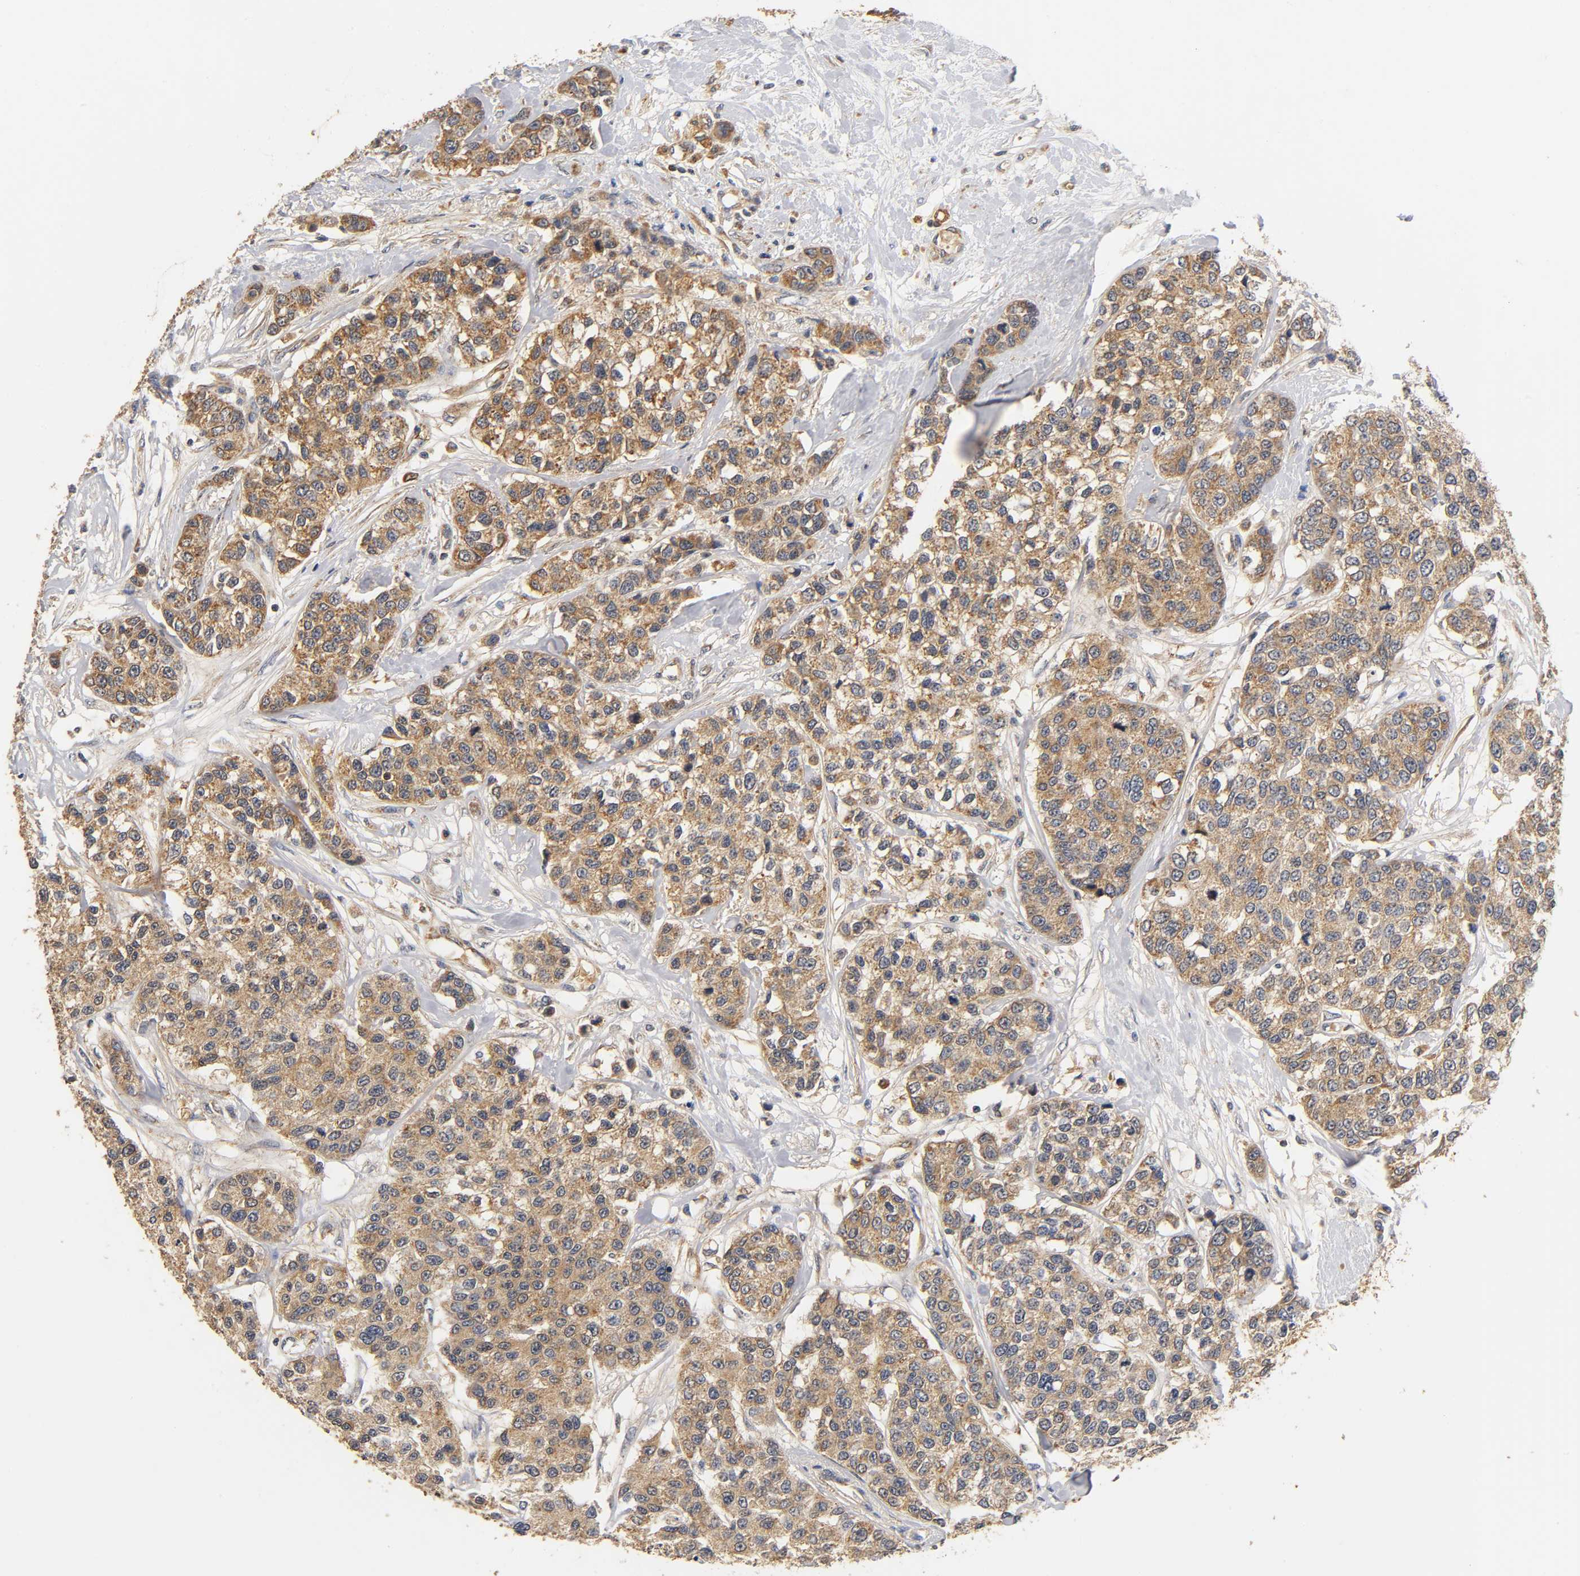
{"staining": {"intensity": "strong", "quantity": ">75%", "location": "cytoplasmic/membranous"}, "tissue": "breast cancer", "cell_type": "Tumor cells", "image_type": "cancer", "snomed": [{"axis": "morphology", "description": "Duct carcinoma"}, {"axis": "topography", "description": "Breast"}], "caption": "A brown stain shows strong cytoplasmic/membranous positivity of a protein in human breast invasive ductal carcinoma tumor cells.", "gene": "SCAP", "patient": {"sex": "female", "age": 51}}